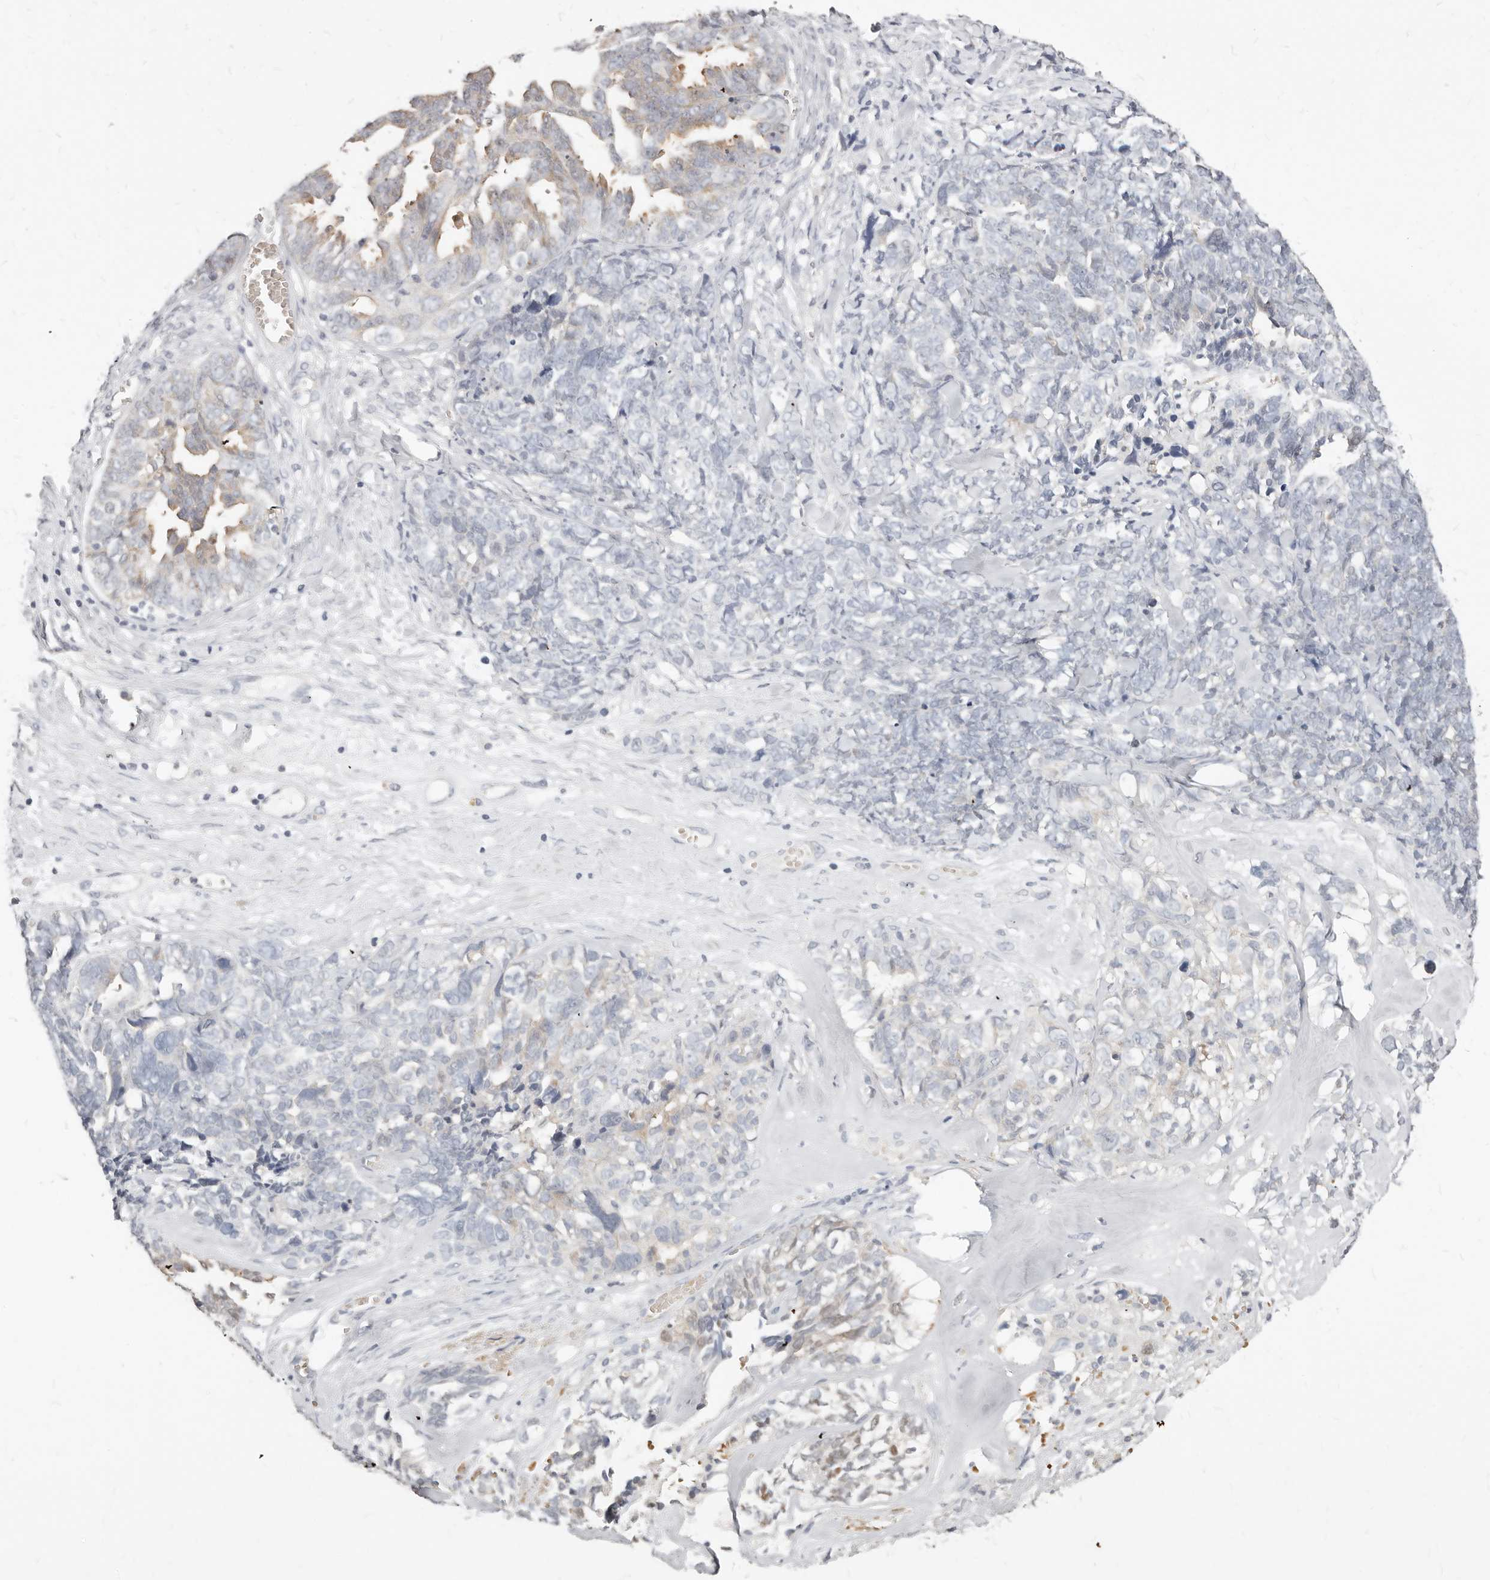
{"staining": {"intensity": "moderate", "quantity": "<25%", "location": "cytoplasmic/membranous,nuclear"}, "tissue": "ovarian cancer", "cell_type": "Tumor cells", "image_type": "cancer", "snomed": [{"axis": "morphology", "description": "Cystadenocarcinoma, serous, NOS"}, {"axis": "topography", "description": "Ovary"}], "caption": "This is a micrograph of IHC staining of ovarian serous cystadenocarcinoma, which shows moderate expression in the cytoplasmic/membranous and nuclear of tumor cells.", "gene": "TMEM63B", "patient": {"sex": "female", "age": 79}}